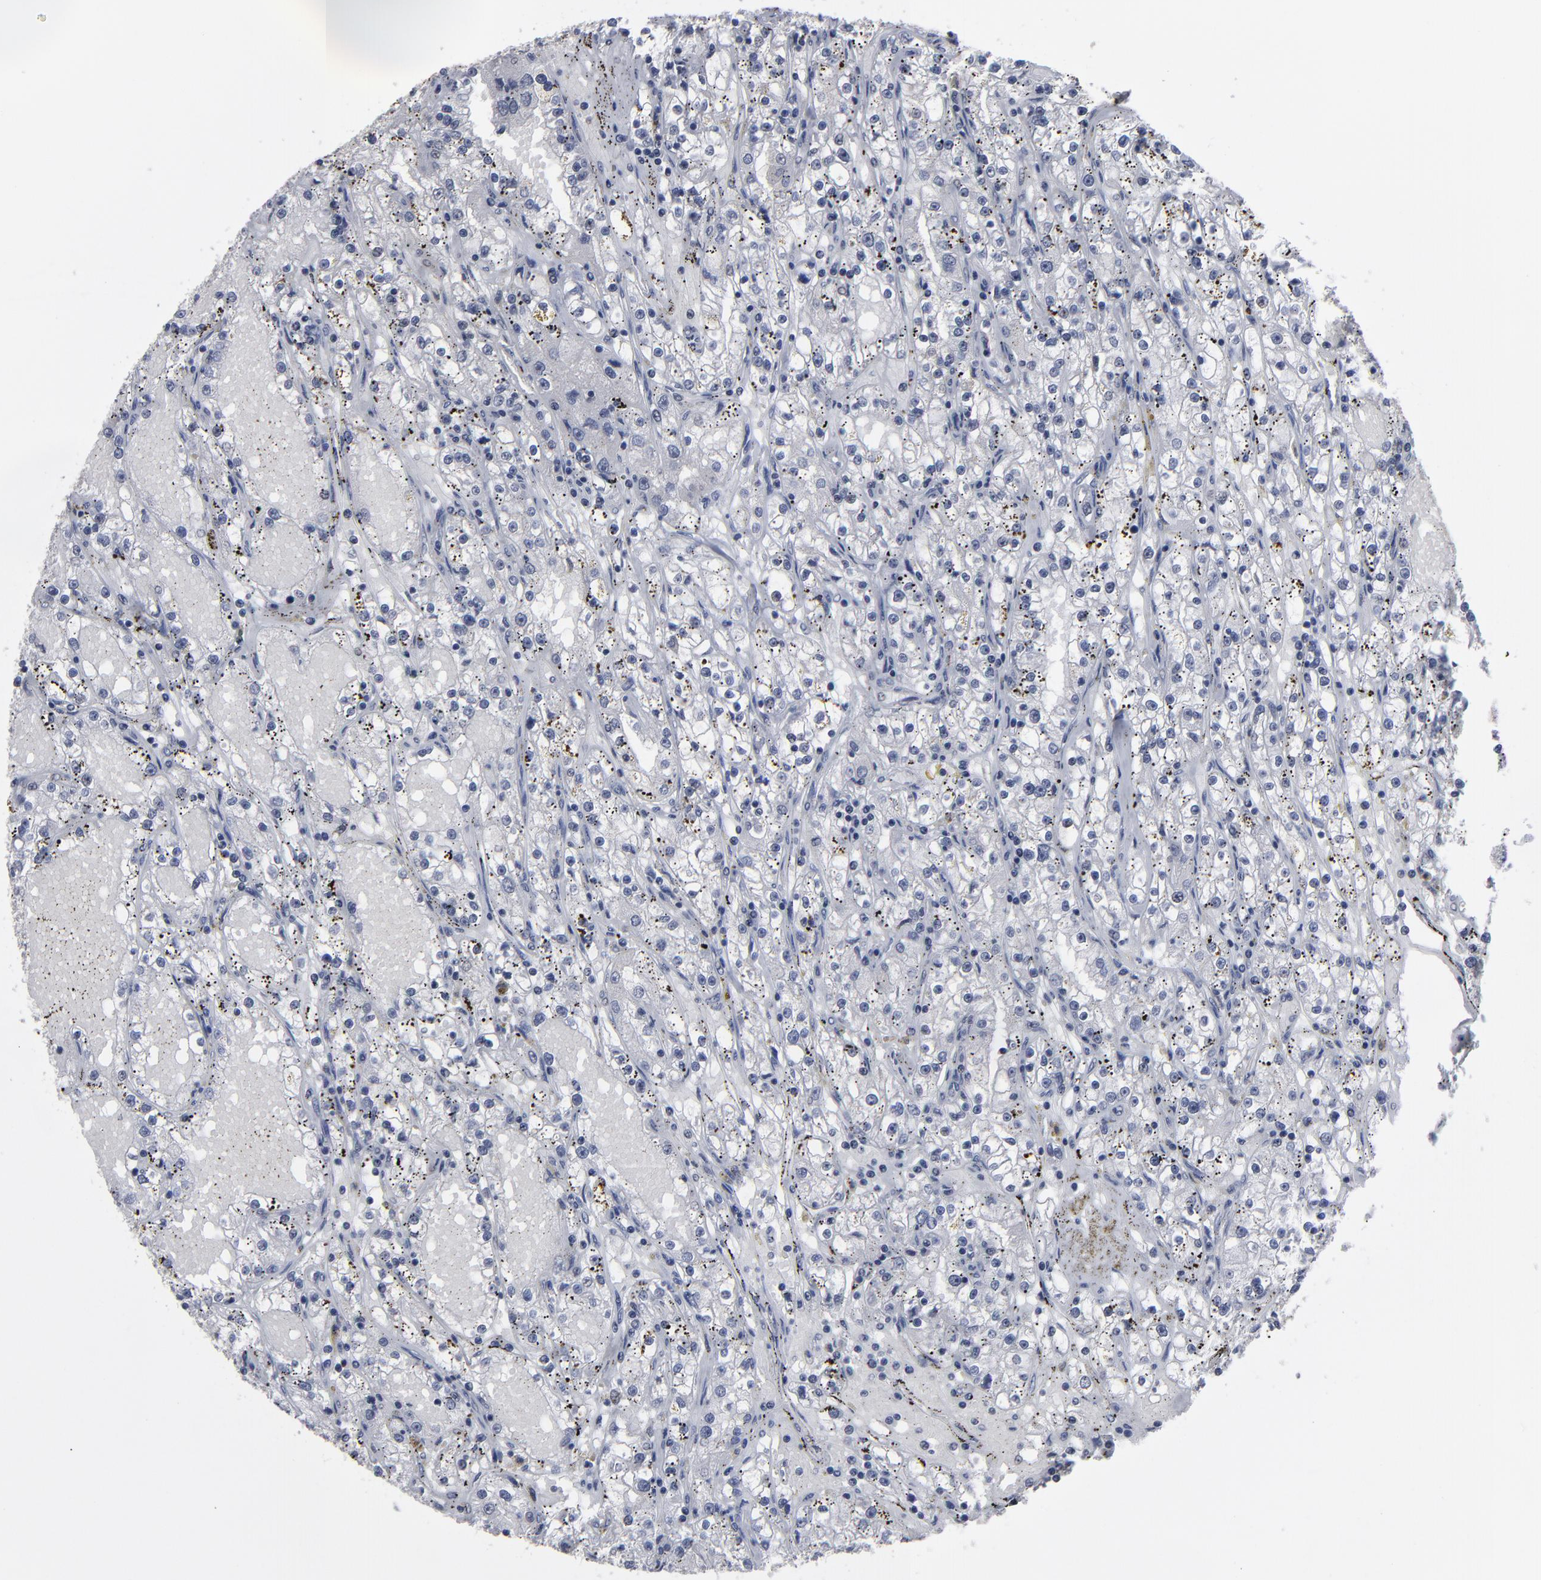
{"staining": {"intensity": "negative", "quantity": "none", "location": "none"}, "tissue": "renal cancer", "cell_type": "Tumor cells", "image_type": "cancer", "snomed": [{"axis": "morphology", "description": "Adenocarcinoma, NOS"}, {"axis": "topography", "description": "Kidney"}], "caption": "Tumor cells are negative for protein expression in human renal adenocarcinoma.", "gene": "SSRP1", "patient": {"sex": "male", "age": 56}}